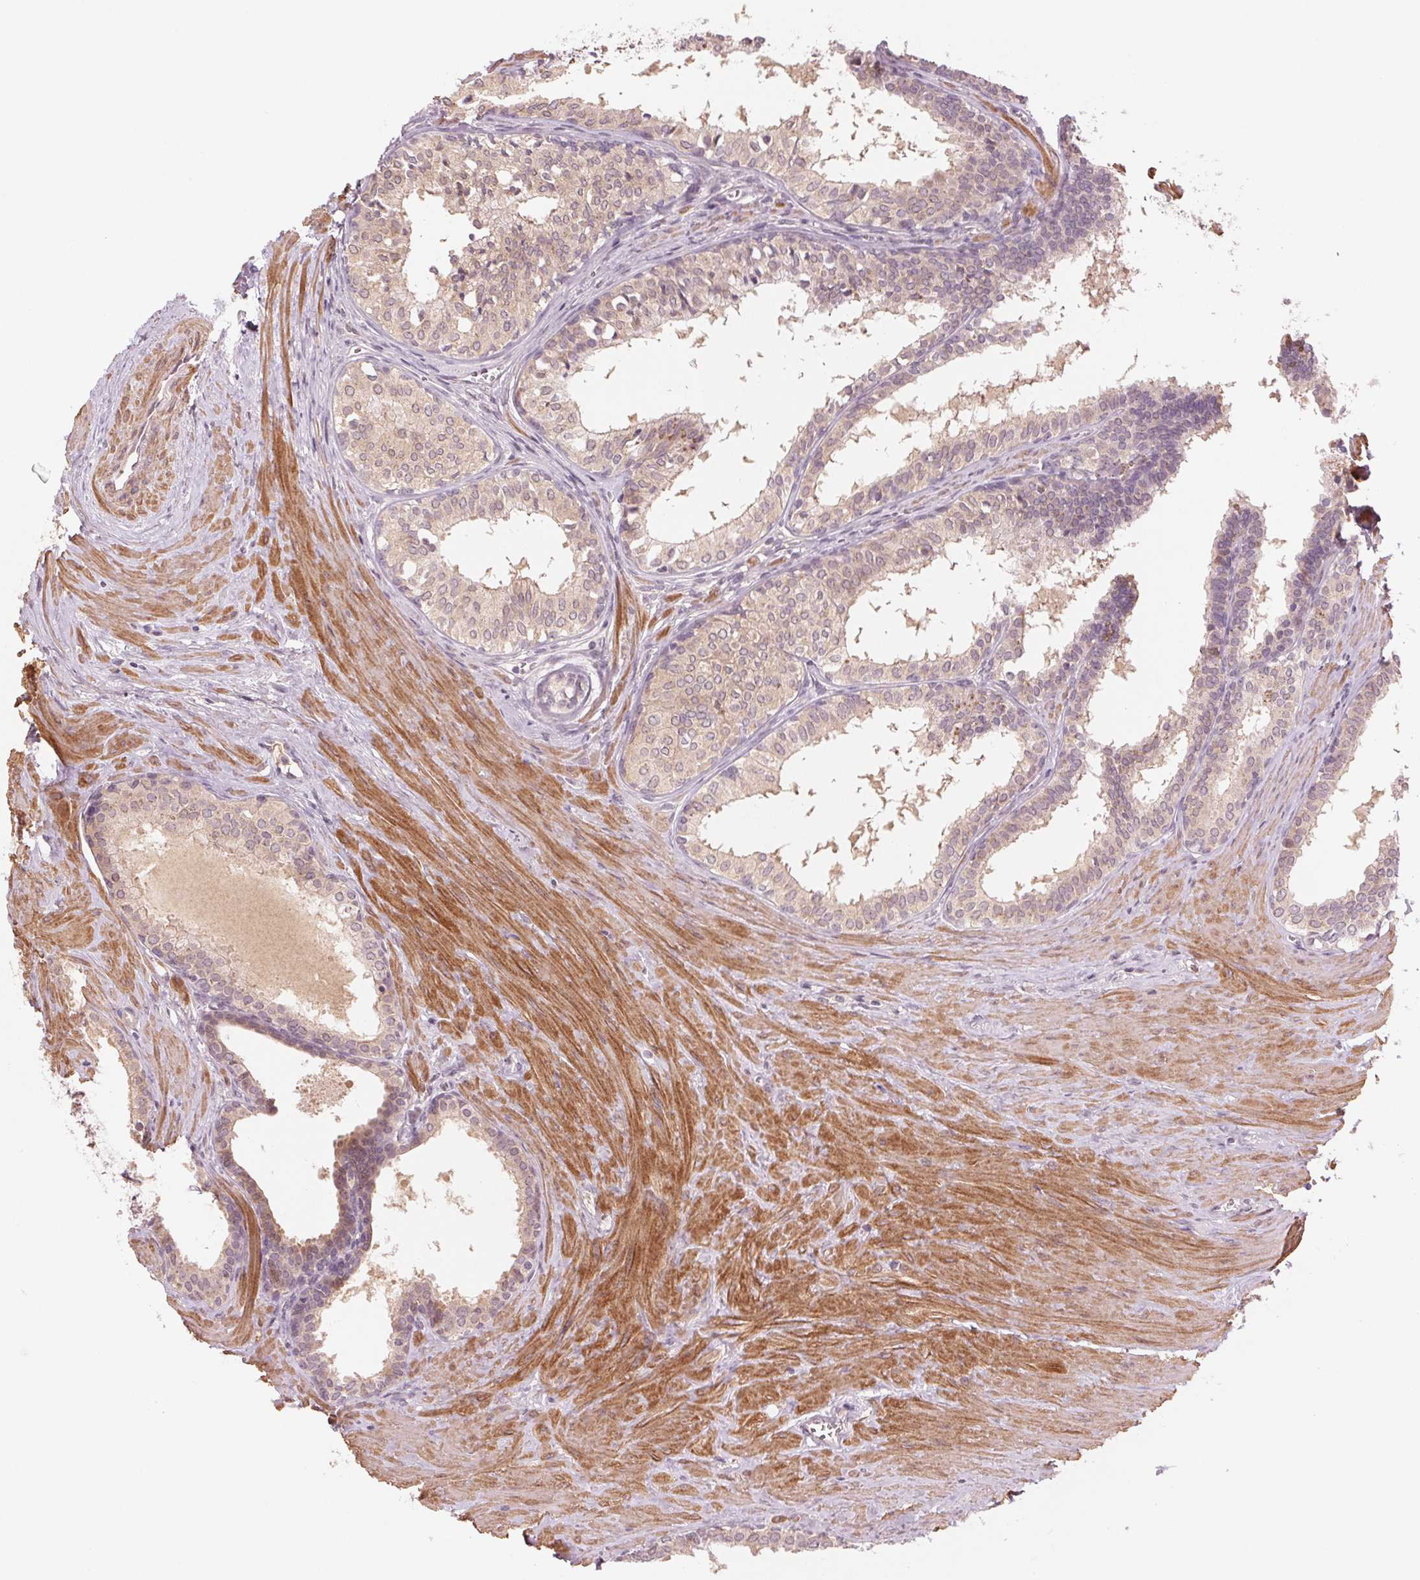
{"staining": {"intensity": "weak", "quantity": "25%-75%", "location": "cytoplasmic/membranous"}, "tissue": "prostate cancer", "cell_type": "Tumor cells", "image_type": "cancer", "snomed": [{"axis": "morphology", "description": "Adenocarcinoma, High grade"}, {"axis": "topography", "description": "Prostate"}], "caption": "Immunohistochemical staining of human high-grade adenocarcinoma (prostate) shows weak cytoplasmic/membranous protein positivity in approximately 25%-75% of tumor cells.", "gene": "PPIA", "patient": {"sex": "male", "age": 68}}